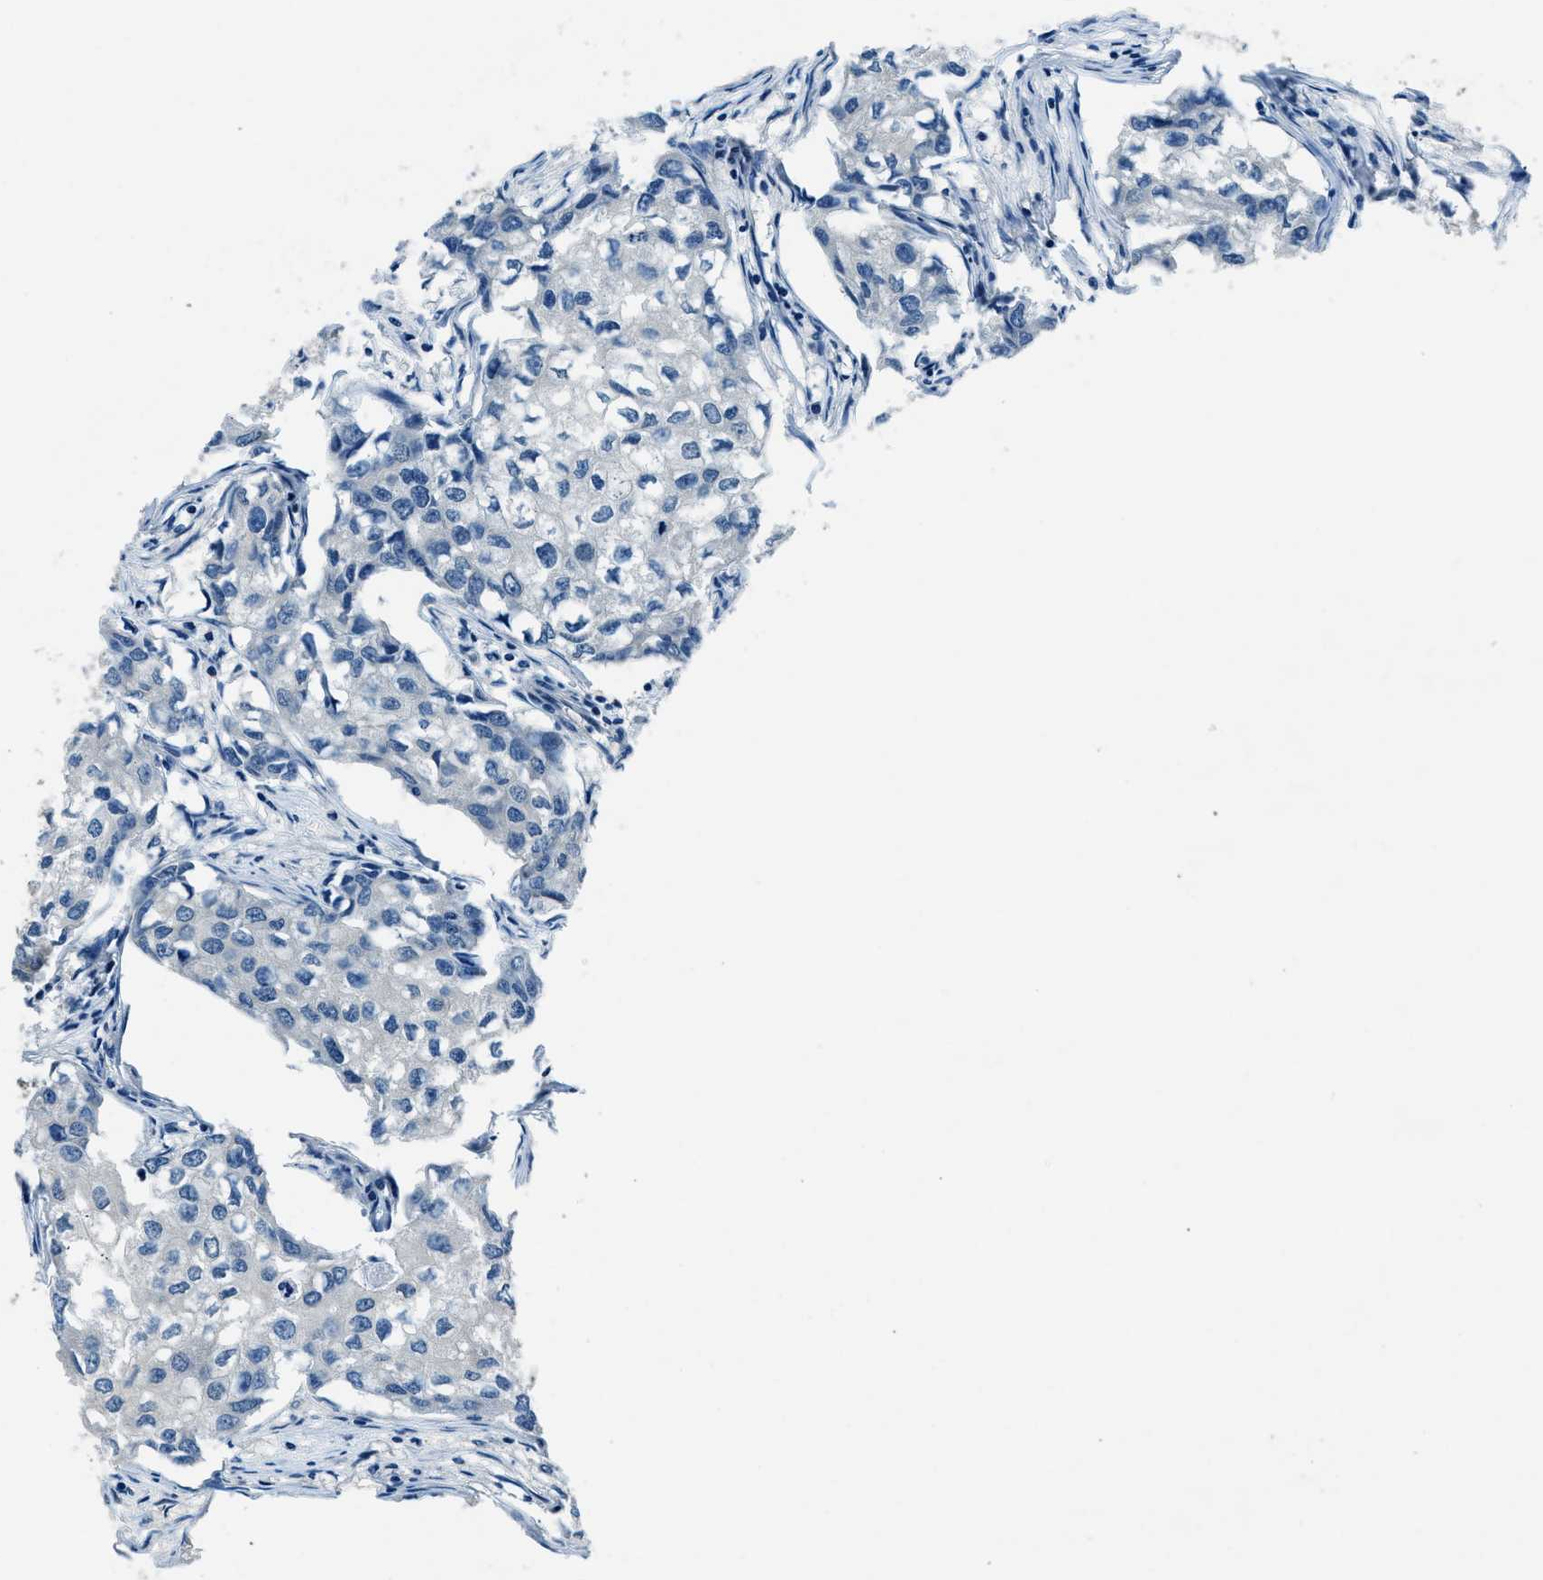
{"staining": {"intensity": "negative", "quantity": "none", "location": "none"}, "tissue": "breast cancer", "cell_type": "Tumor cells", "image_type": "cancer", "snomed": [{"axis": "morphology", "description": "Duct carcinoma"}, {"axis": "topography", "description": "Breast"}], "caption": "Protein analysis of breast cancer (invasive ductal carcinoma) demonstrates no significant expression in tumor cells.", "gene": "NME8", "patient": {"sex": "female", "age": 27}}